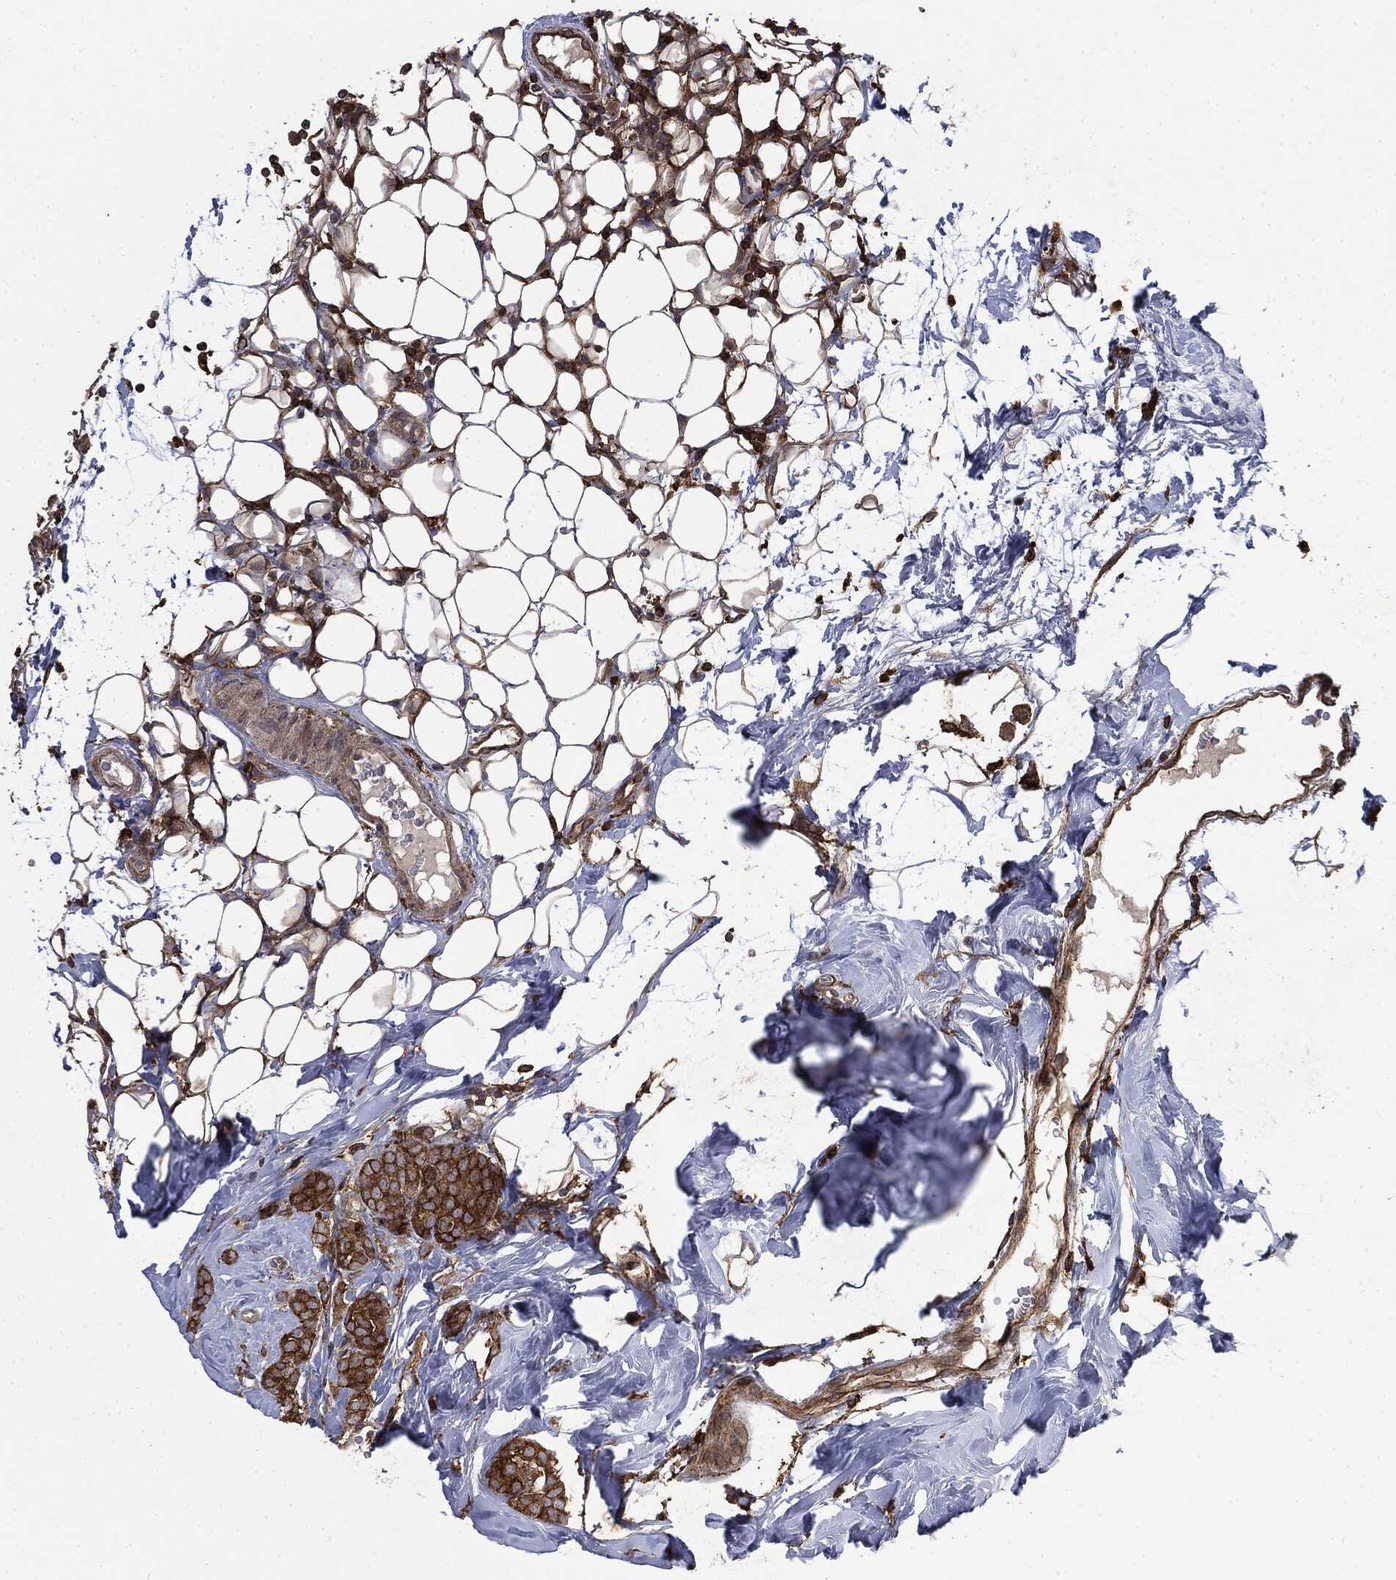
{"staining": {"intensity": "strong", "quantity": ">75%", "location": "cytoplasmic/membranous"}, "tissue": "breast cancer", "cell_type": "Tumor cells", "image_type": "cancer", "snomed": [{"axis": "morphology", "description": "Lobular carcinoma"}, {"axis": "topography", "description": "Breast"}], "caption": "A brown stain highlights strong cytoplasmic/membranous expression of a protein in human breast cancer (lobular carcinoma) tumor cells.", "gene": "SNX5", "patient": {"sex": "female", "age": 49}}